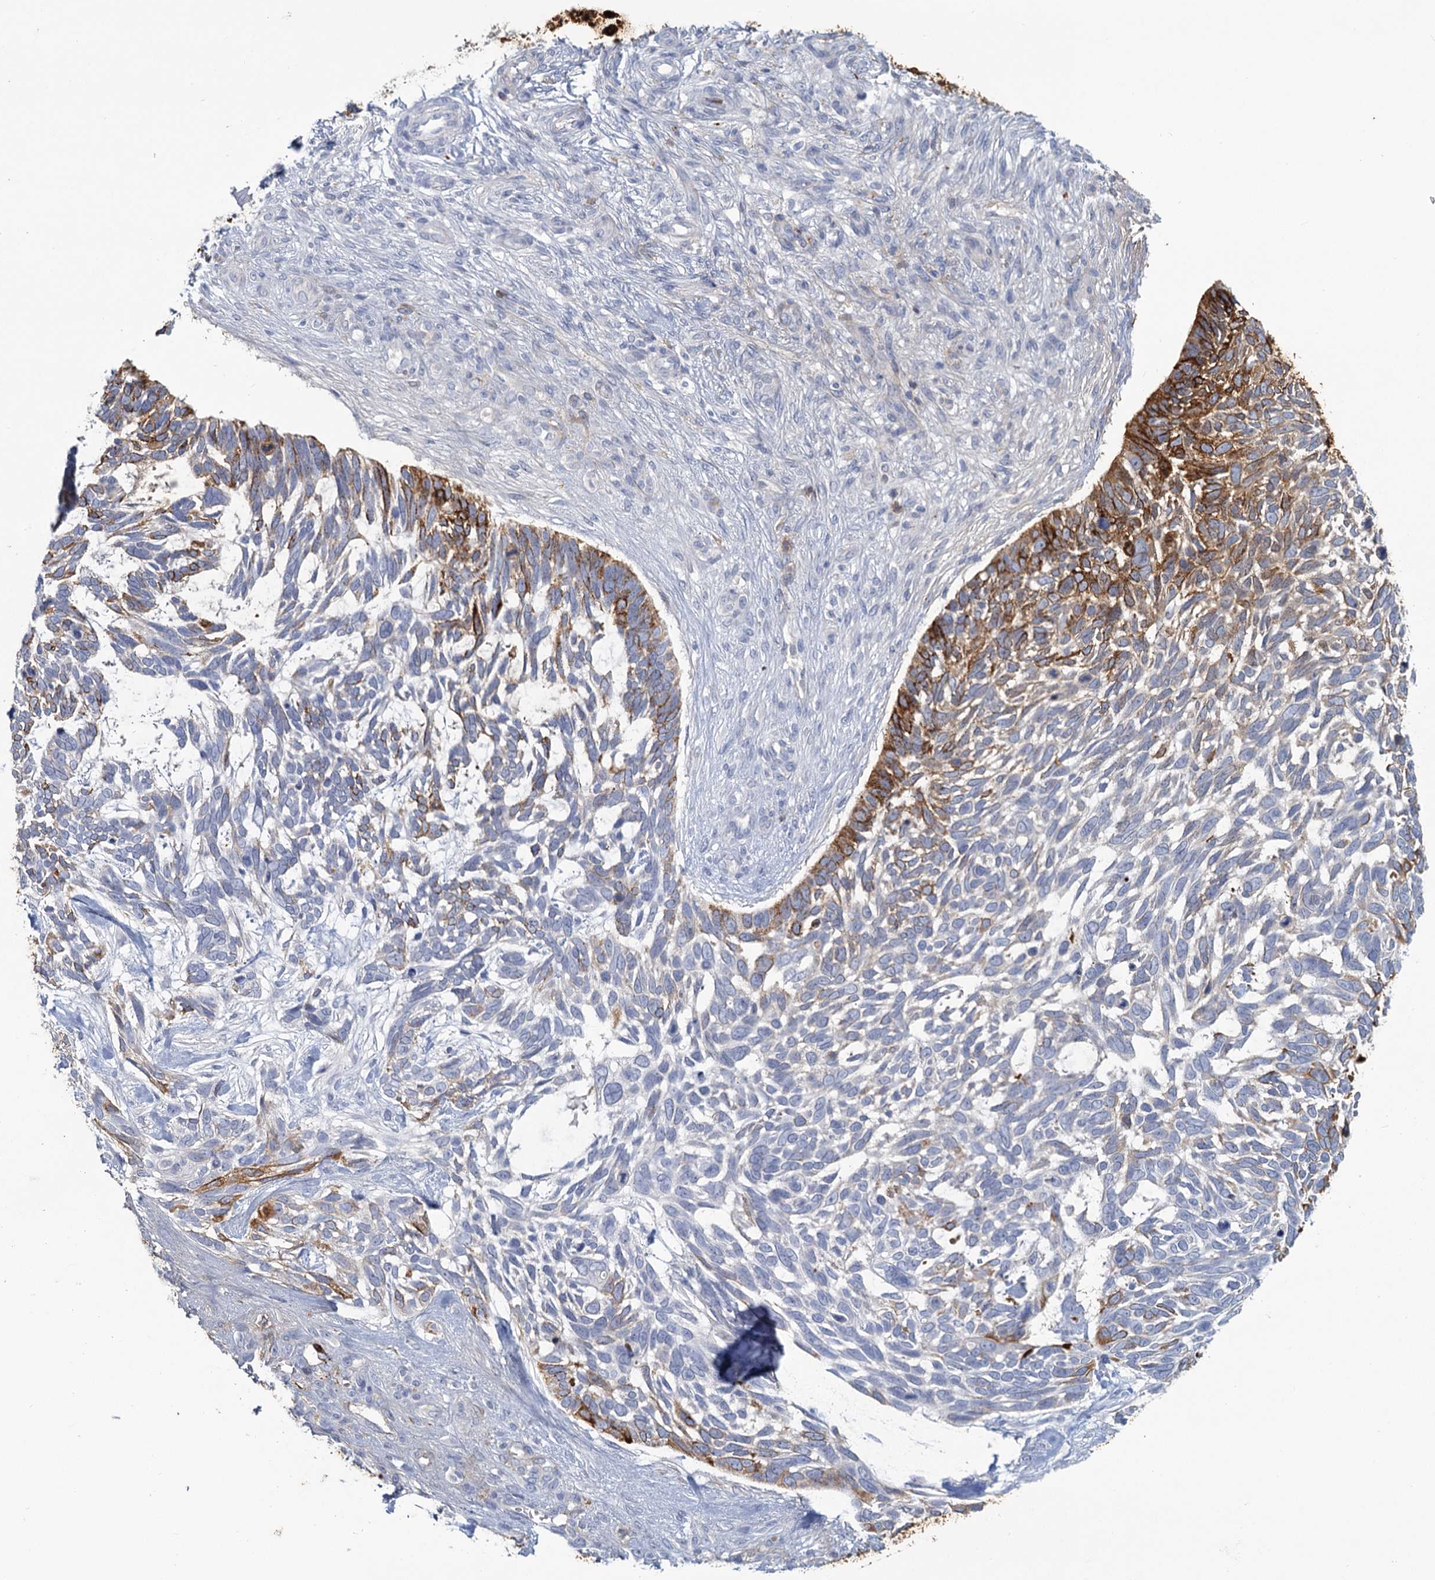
{"staining": {"intensity": "strong", "quantity": "<25%", "location": "cytoplasmic/membranous"}, "tissue": "skin cancer", "cell_type": "Tumor cells", "image_type": "cancer", "snomed": [{"axis": "morphology", "description": "Basal cell carcinoma"}, {"axis": "topography", "description": "Skin"}], "caption": "Immunohistochemical staining of human skin cancer demonstrates strong cytoplasmic/membranous protein staining in approximately <25% of tumor cells.", "gene": "CHGA", "patient": {"sex": "male", "age": 88}}